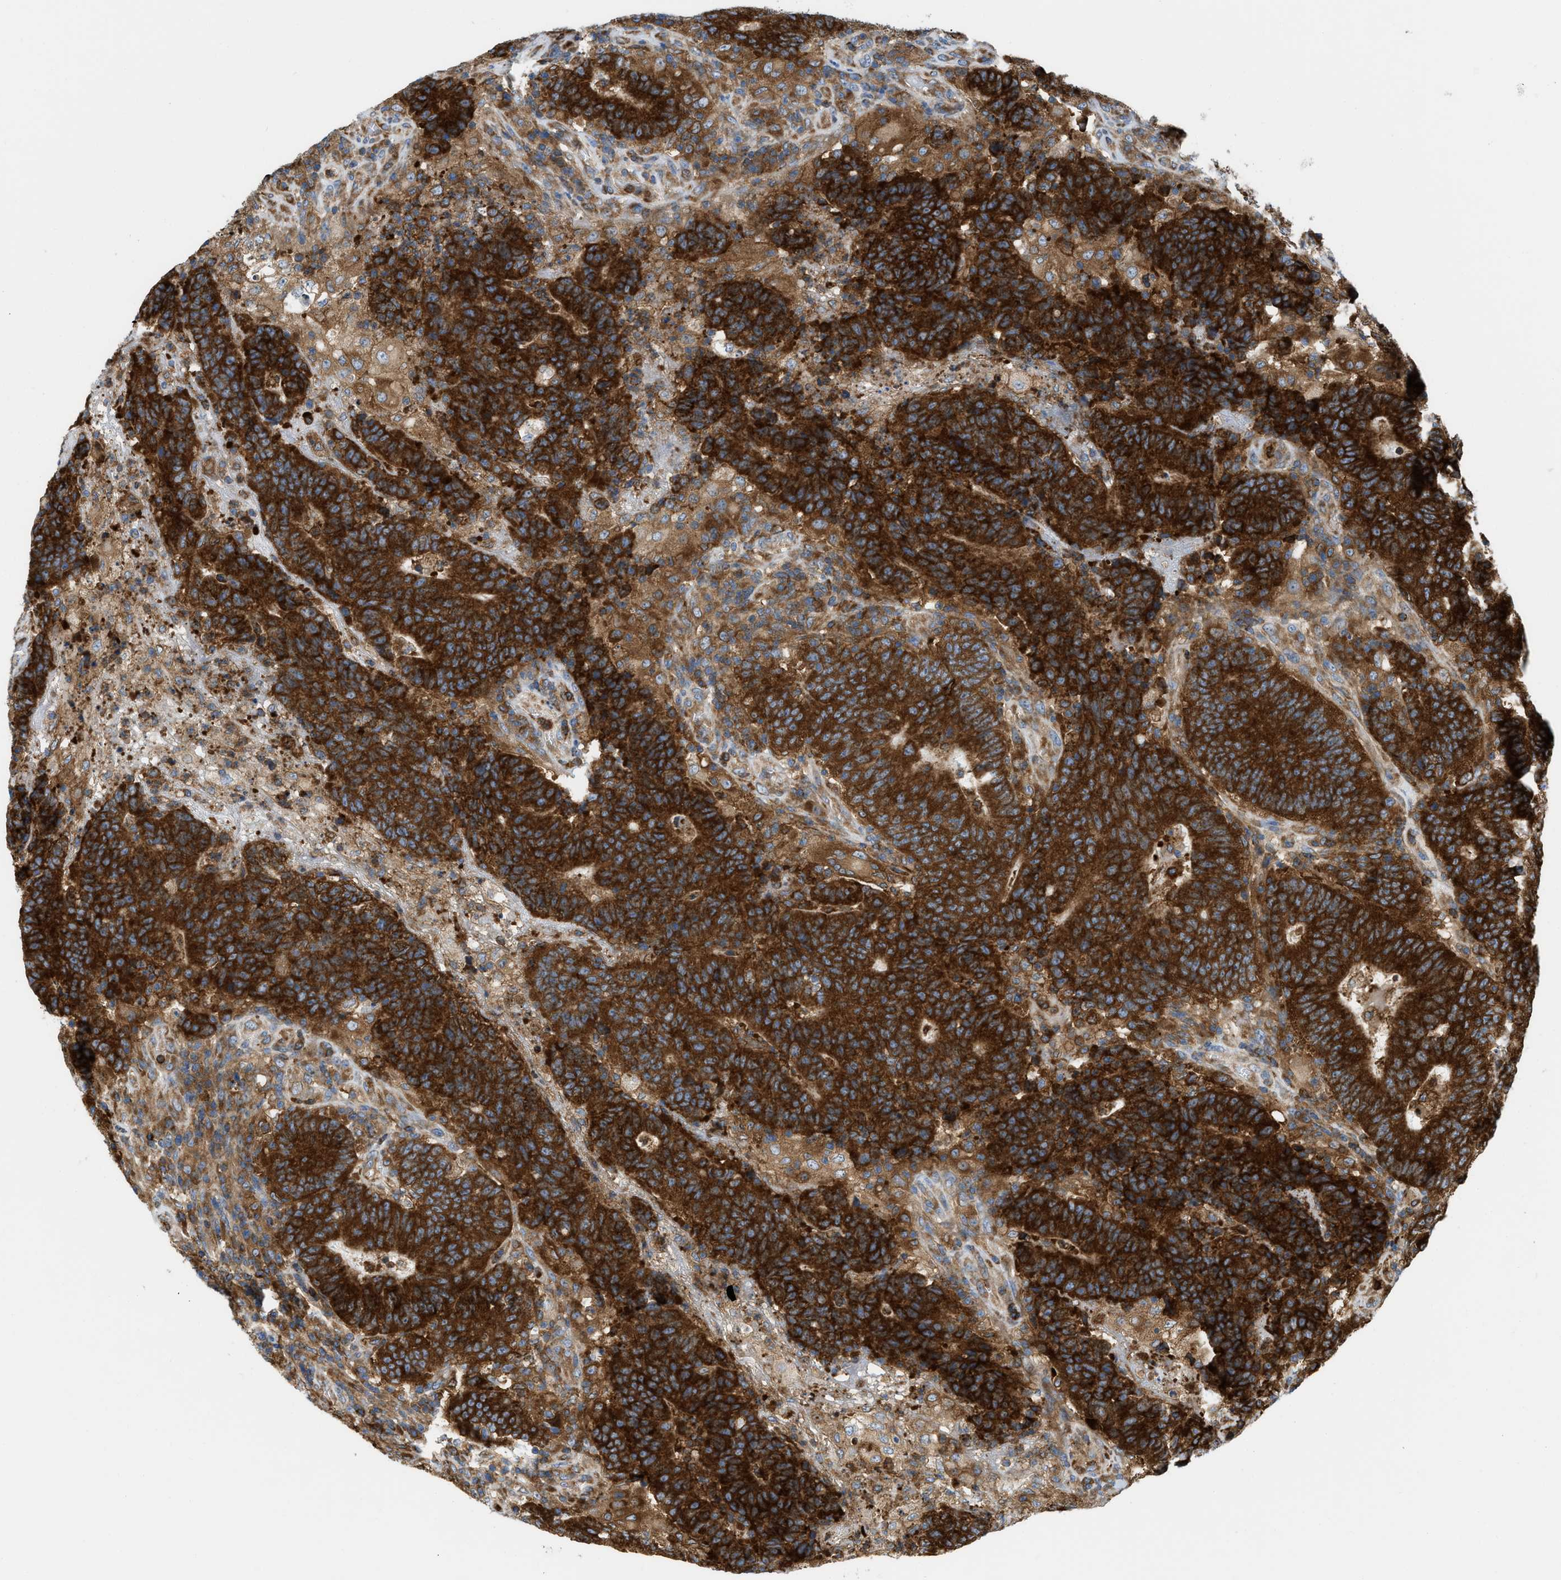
{"staining": {"intensity": "strong", "quantity": ">75%", "location": "cytoplasmic/membranous"}, "tissue": "colorectal cancer", "cell_type": "Tumor cells", "image_type": "cancer", "snomed": [{"axis": "morphology", "description": "Normal tissue, NOS"}, {"axis": "morphology", "description": "Adenocarcinoma, NOS"}, {"axis": "topography", "description": "Colon"}], "caption": "A high amount of strong cytoplasmic/membranous expression is present in approximately >75% of tumor cells in colorectal cancer (adenocarcinoma) tissue.", "gene": "GPAT4", "patient": {"sex": "female", "age": 75}}